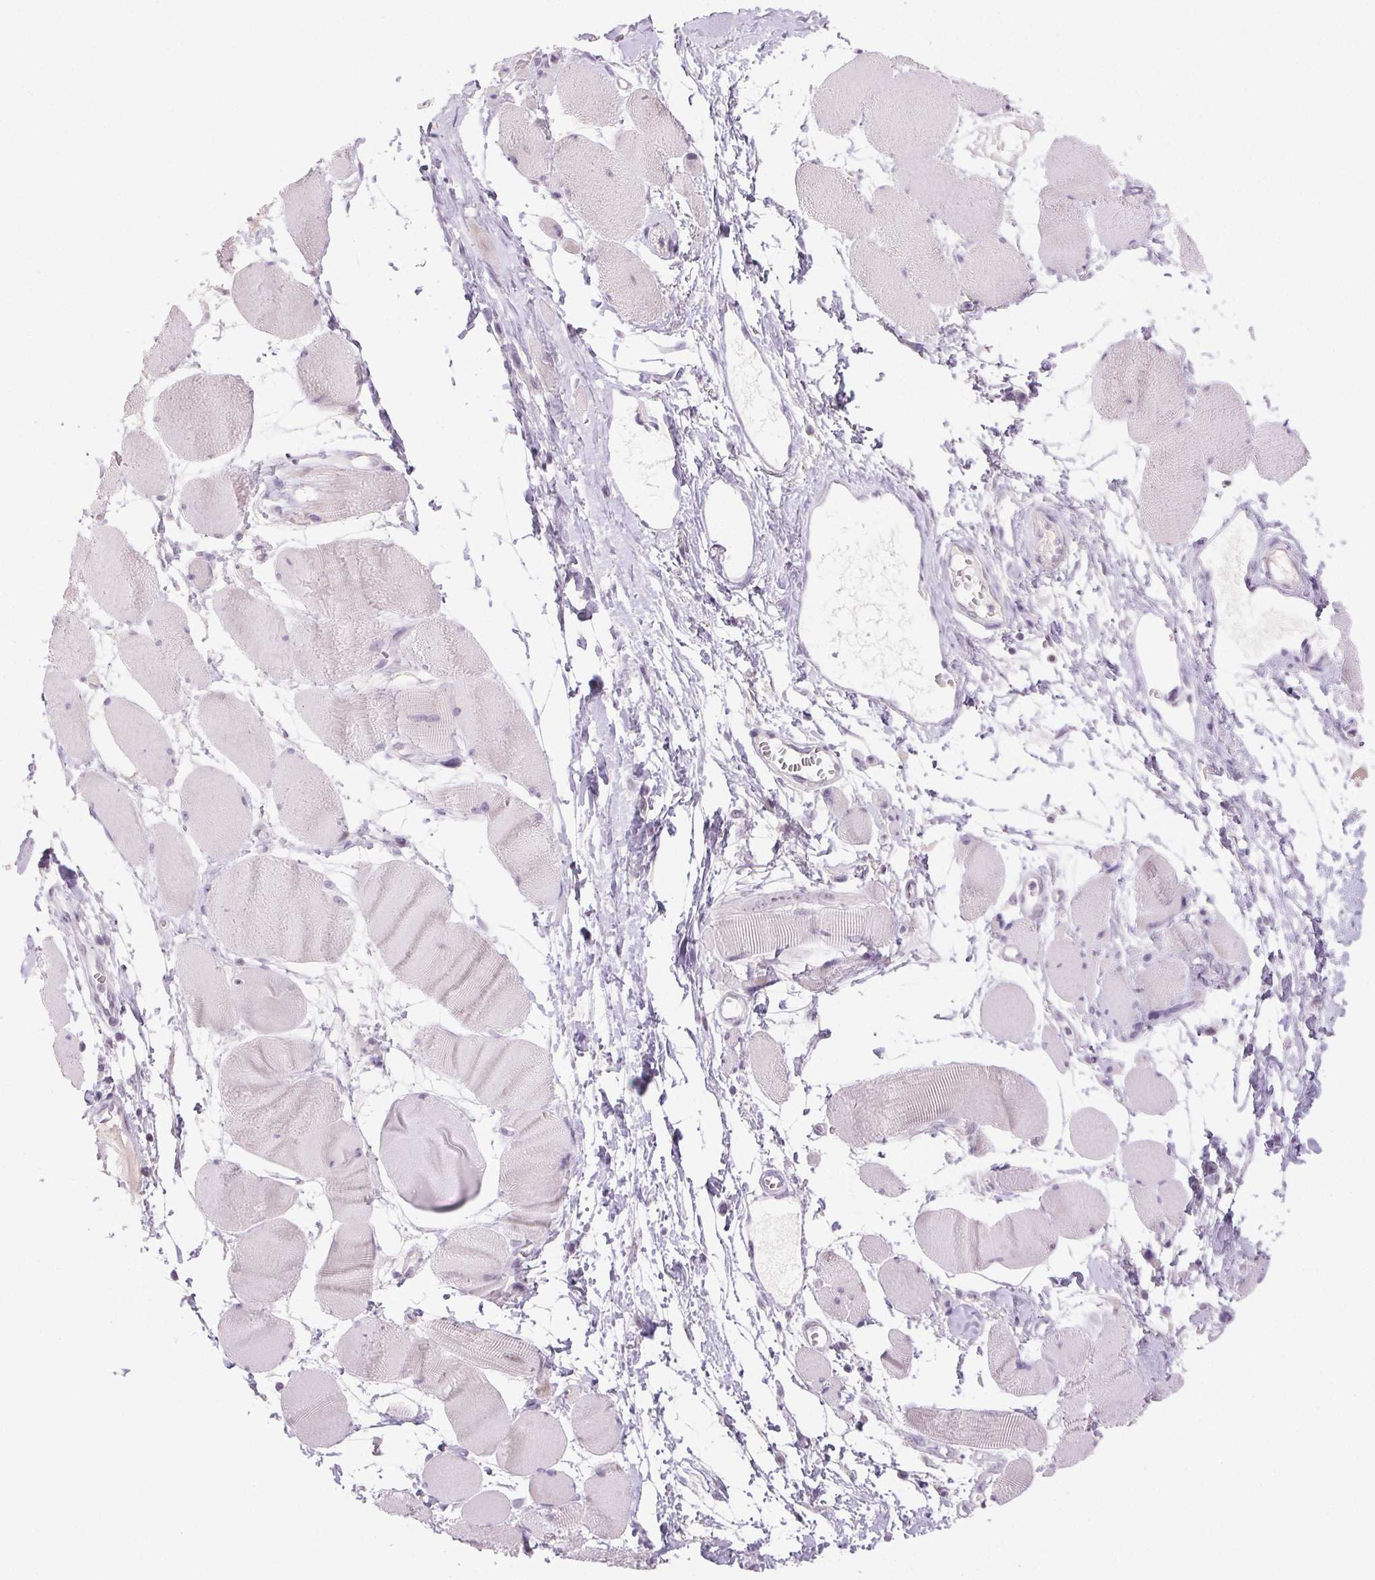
{"staining": {"intensity": "negative", "quantity": "none", "location": "none"}, "tissue": "skeletal muscle", "cell_type": "Myocytes", "image_type": "normal", "snomed": [{"axis": "morphology", "description": "Normal tissue, NOS"}, {"axis": "topography", "description": "Skeletal muscle"}], "caption": "Myocytes show no significant positivity in unremarkable skeletal muscle. (Immunohistochemistry (ihc), brightfield microscopy, high magnification).", "gene": "BPIFB2", "patient": {"sex": "female", "age": 75}}